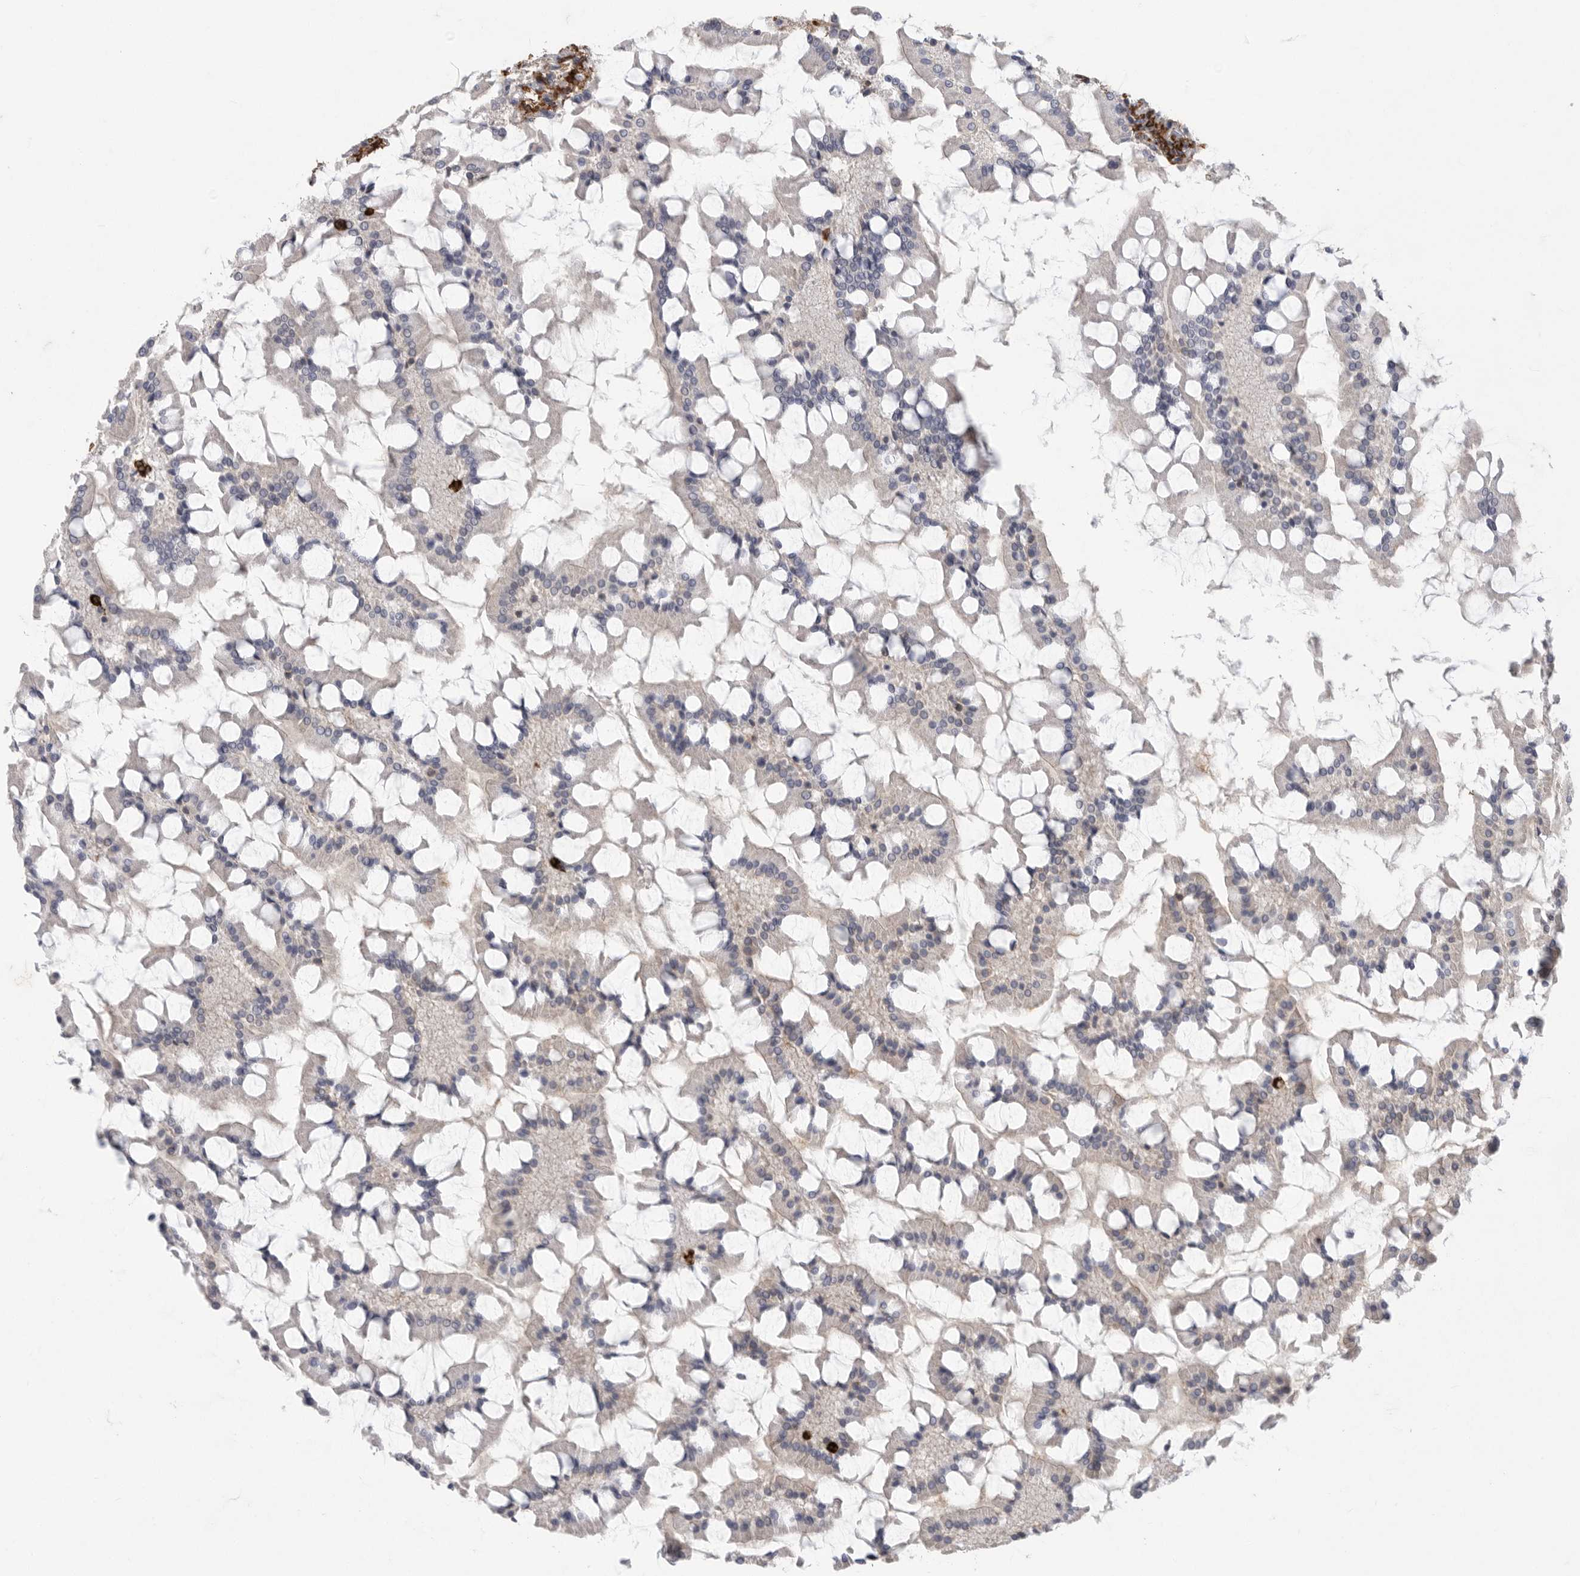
{"staining": {"intensity": "negative", "quantity": "none", "location": "none"}, "tissue": "small intestine", "cell_type": "Glandular cells", "image_type": "normal", "snomed": [{"axis": "morphology", "description": "Normal tissue, NOS"}, {"axis": "topography", "description": "Small intestine"}], "caption": "DAB (3,3'-diaminobenzidine) immunohistochemical staining of normal small intestine exhibits no significant expression in glandular cells. (IHC, brightfield microscopy, high magnification).", "gene": "SIGLEC10", "patient": {"sex": "male", "age": 41}}